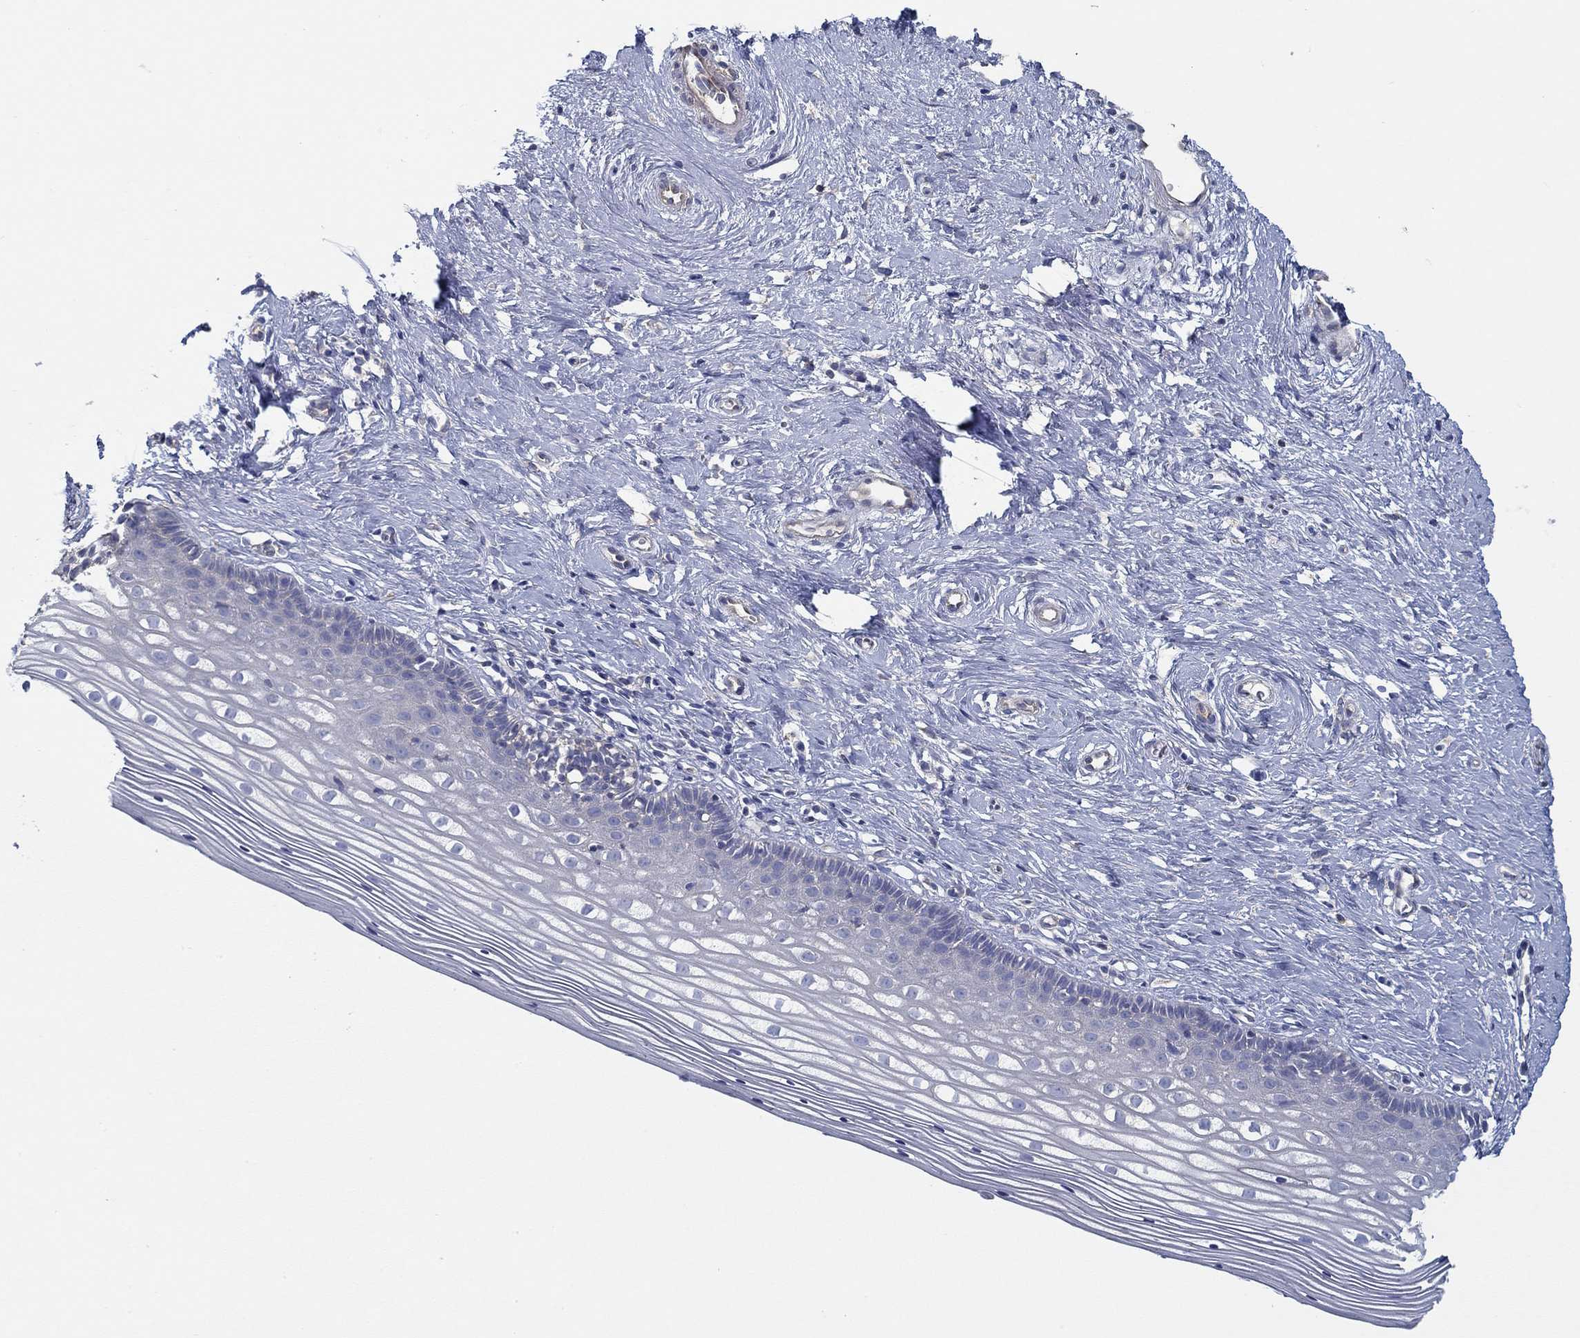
{"staining": {"intensity": "negative", "quantity": "none", "location": "none"}, "tissue": "cervix", "cell_type": "Glandular cells", "image_type": "normal", "snomed": [{"axis": "morphology", "description": "Normal tissue, NOS"}, {"axis": "topography", "description": "Cervix"}], "caption": "This photomicrograph is of benign cervix stained with immunohistochemistry (IHC) to label a protein in brown with the nuclei are counter-stained blue. There is no staining in glandular cells. (Brightfield microscopy of DAB immunohistochemistry (IHC) at high magnification).", "gene": "BBOF1", "patient": {"sex": "female", "age": 40}}